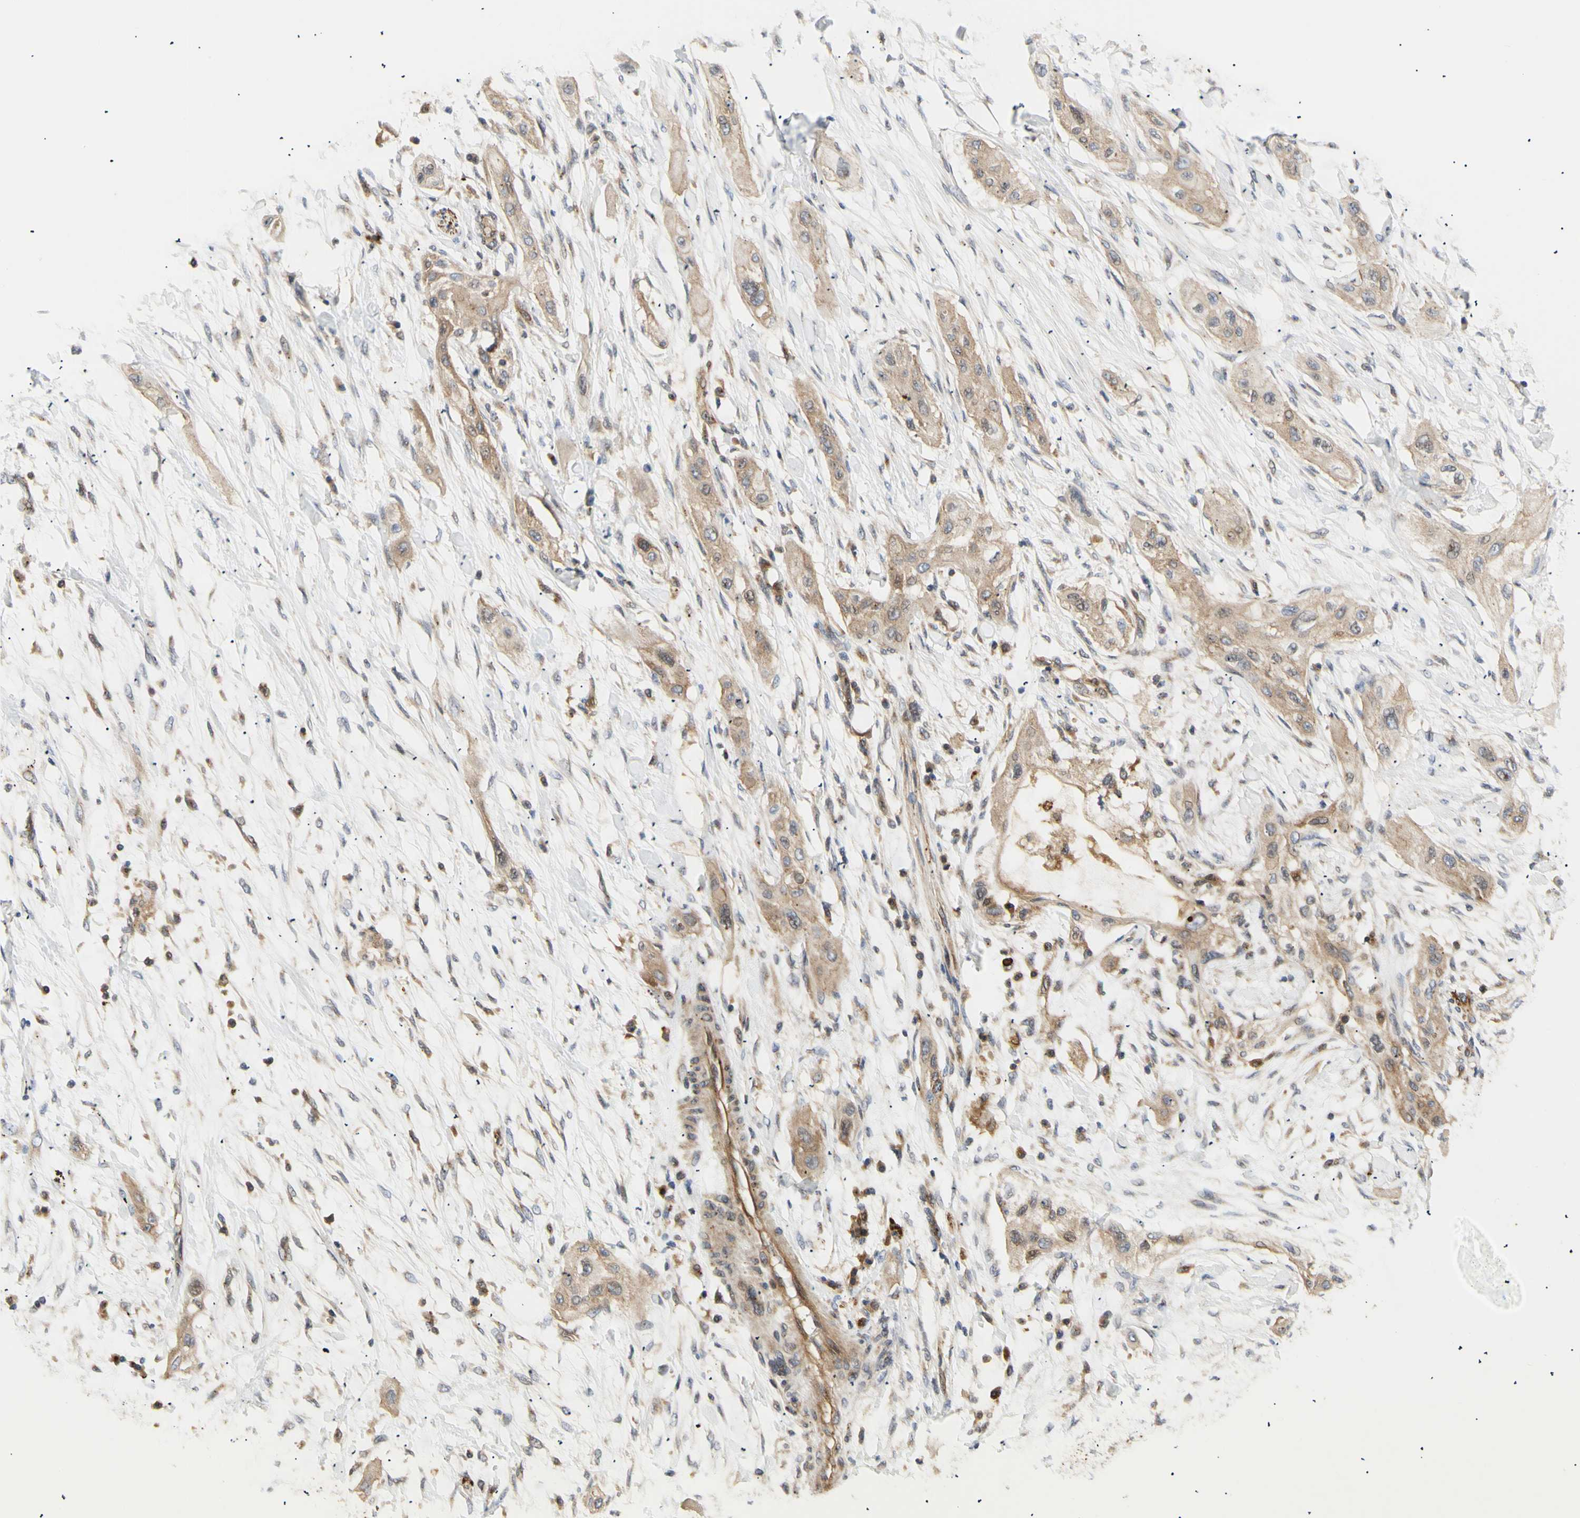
{"staining": {"intensity": "weak", "quantity": ">75%", "location": "cytoplasmic/membranous"}, "tissue": "lung cancer", "cell_type": "Tumor cells", "image_type": "cancer", "snomed": [{"axis": "morphology", "description": "Squamous cell carcinoma, NOS"}, {"axis": "topography", "description": "Lung"}], "caption": "Lung squamous cell carcinoma was stained to show a protein in brown. There is low levels of weak cytoplasmic/membranous staining in about >75% of tumor cells.", "gene": "TUBG2", "patient": {"sex": "female", "age": 47}}